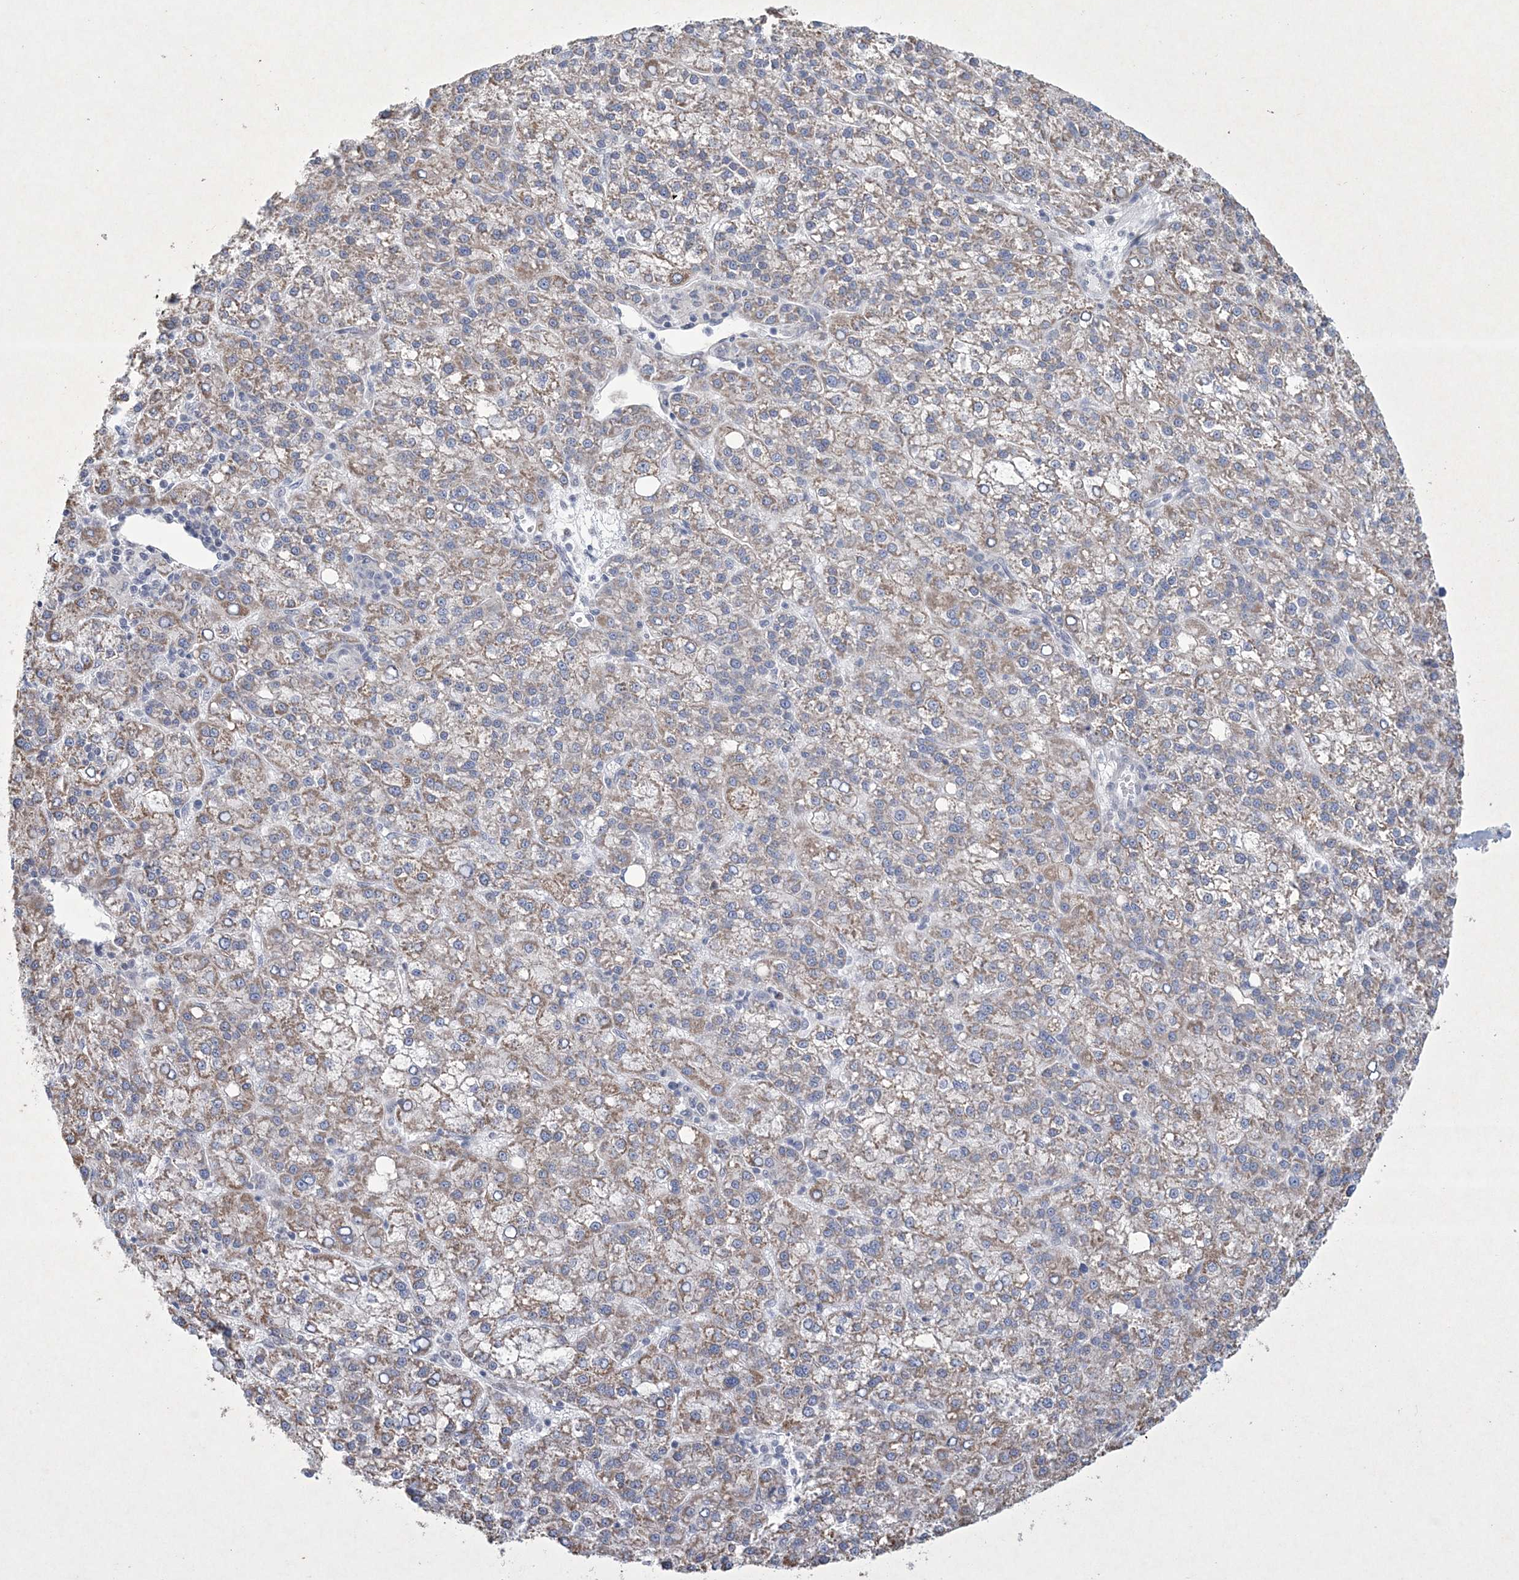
{"staining": {"intensity": "moderate", "quantity": ">75%", "location": "cytoplasmic/membranous"}, "tissue": "liver cancer", "cell_type": "Tumor cells", "image_type": "cancer", "snomed": [{"axis": "morphology", "description": "Carcinoma, Hepatocellular, NOS"}, {"axis": "topography", "description": "Liver"}], "caption": "A high-resolution micrograph shows immunohistochemistry staining of hepatocellular carcinoma (liver), which exhibits moderate cytoplasmic/membranous staining in about >75% of tumor cells.", "gene": "CES4A", "patient": {"sex": "female", "age": 58}}